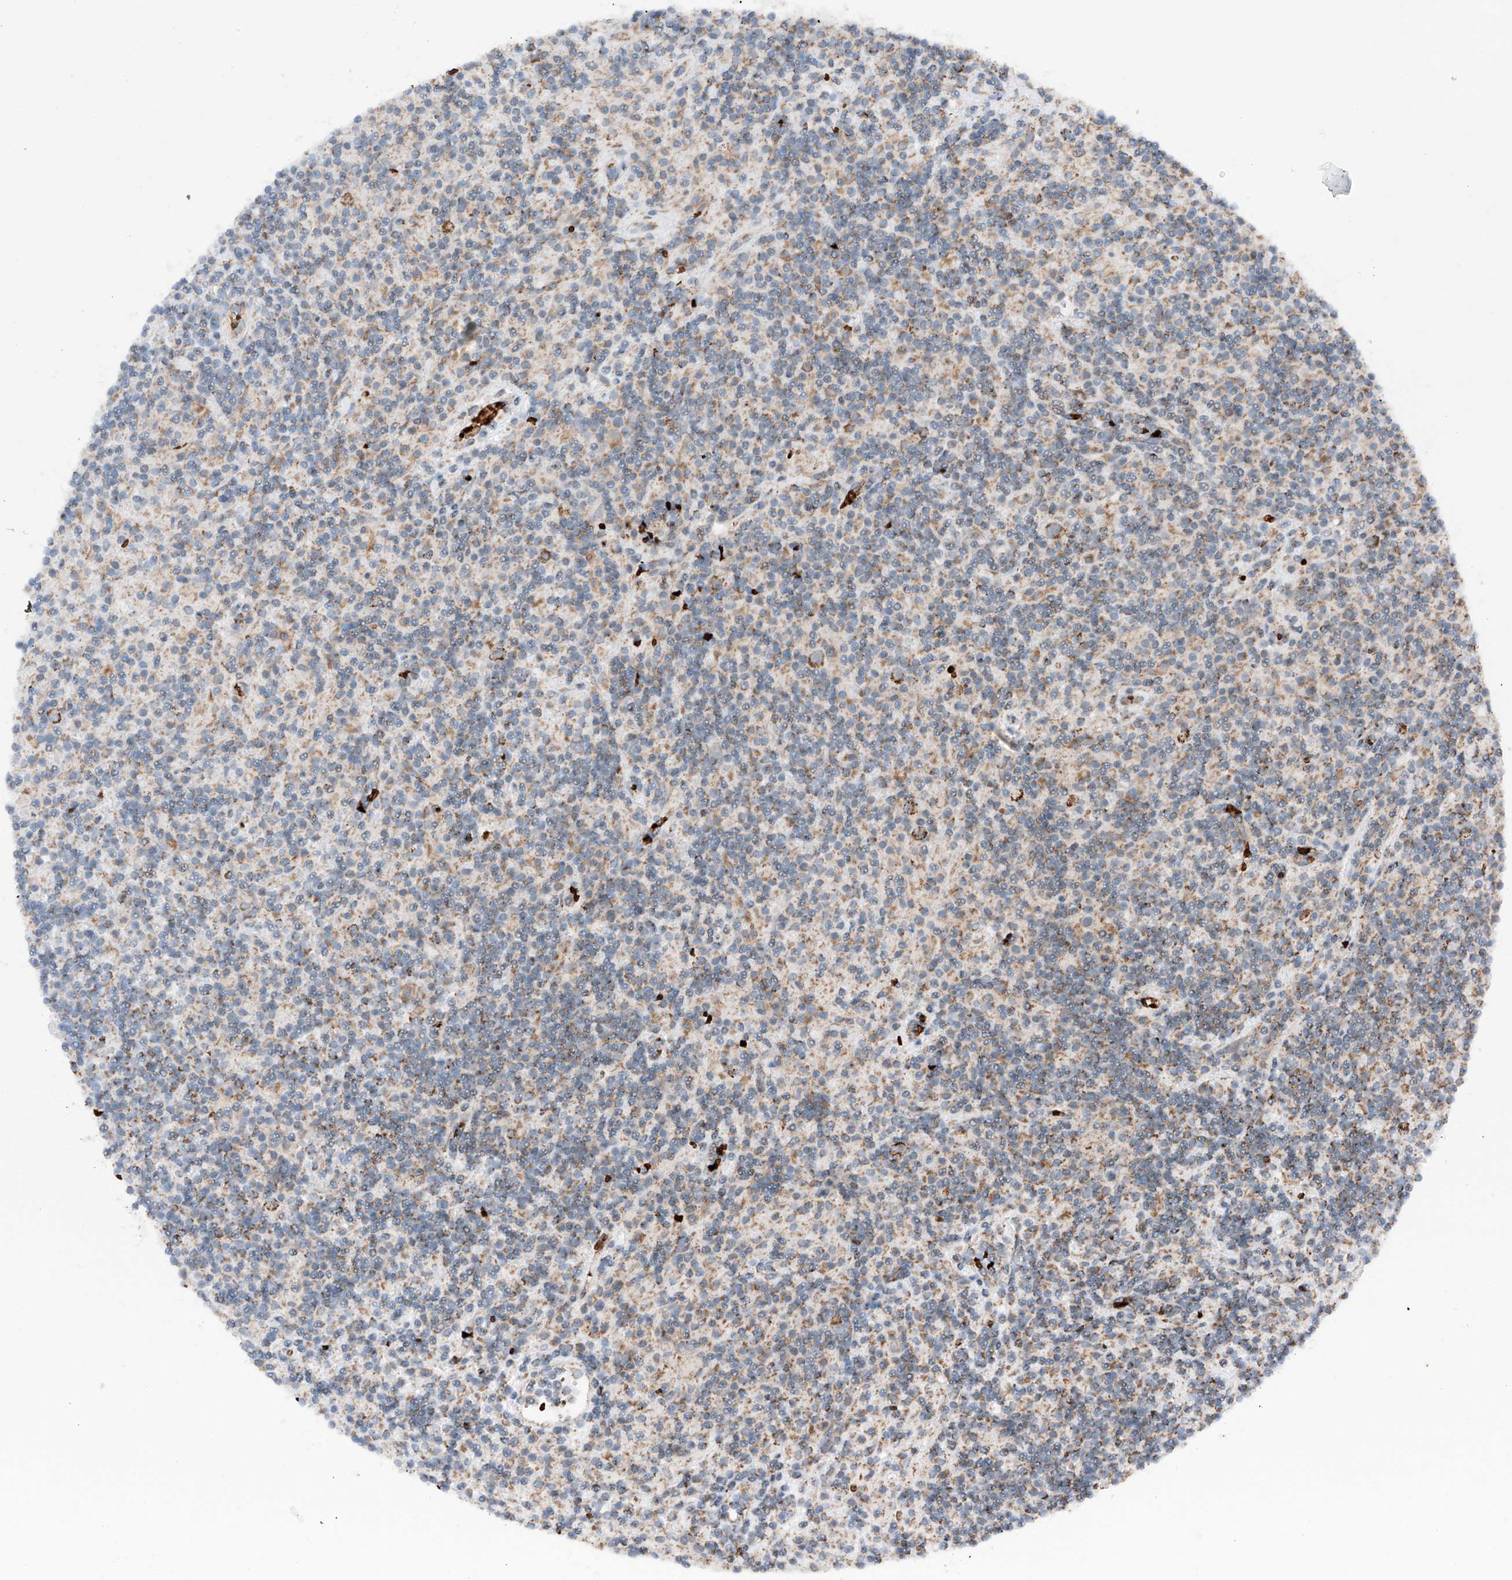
{"staining": {"intensity": "moderate", "quantity": ">75%", "location": "cytoplasmic/membranous"}, "tissue": "lymphoma", "cell_type": "Tumor cells", "image_type": "cancer", "snomed": [{"axis": "morphology", "description": "Hodgkin's disease, NOS"}, {"axis": "topography", "description": "Lymph node"}], "caption": "An image of human lymphoma stained for a protein reveals moderate cytoplasmic/membranous brown staining in tumor cells.", "gene": "ZSCAN29", "patient": {"sex": "male", "age": 70}}